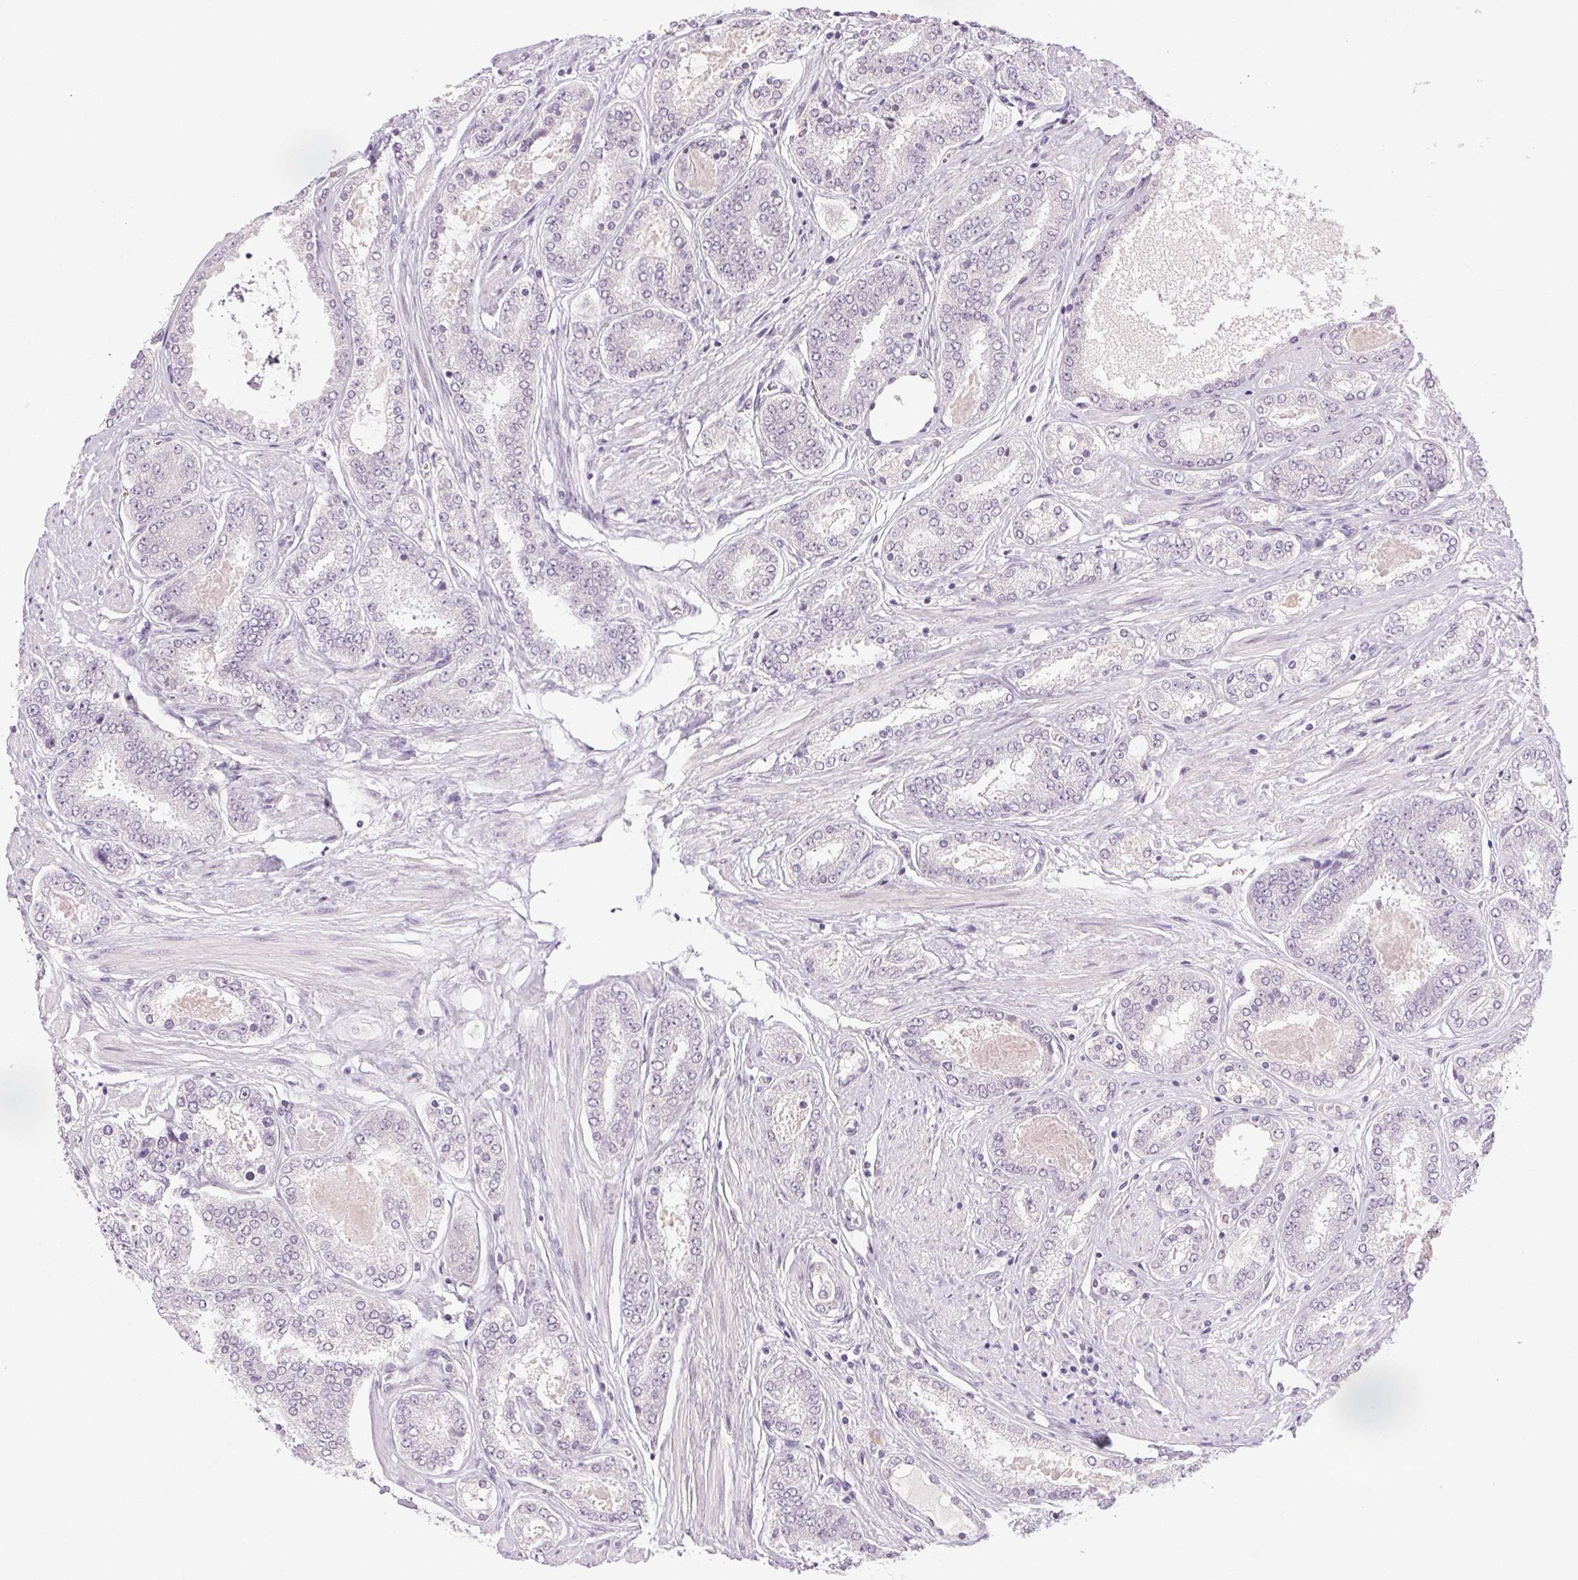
{"staining": {"intensity": "negative", "quantity": "none", "location": "none"}, "tissue": "prostate cancer", "cell_type": "Tumor cells", "image_type": "cancer", "snomed": [{"axis": "morphology", "description": "Adenocarcinoma, High grade"}, {"axis": "topography", "description": "Prostate"}], "caption": "Tumor cells show no significant positivity in prostate cancer (adenocarcinoma (high-grade)).", "gene": "FAM168A", "patient": {"sex": "male", "age": 63}}